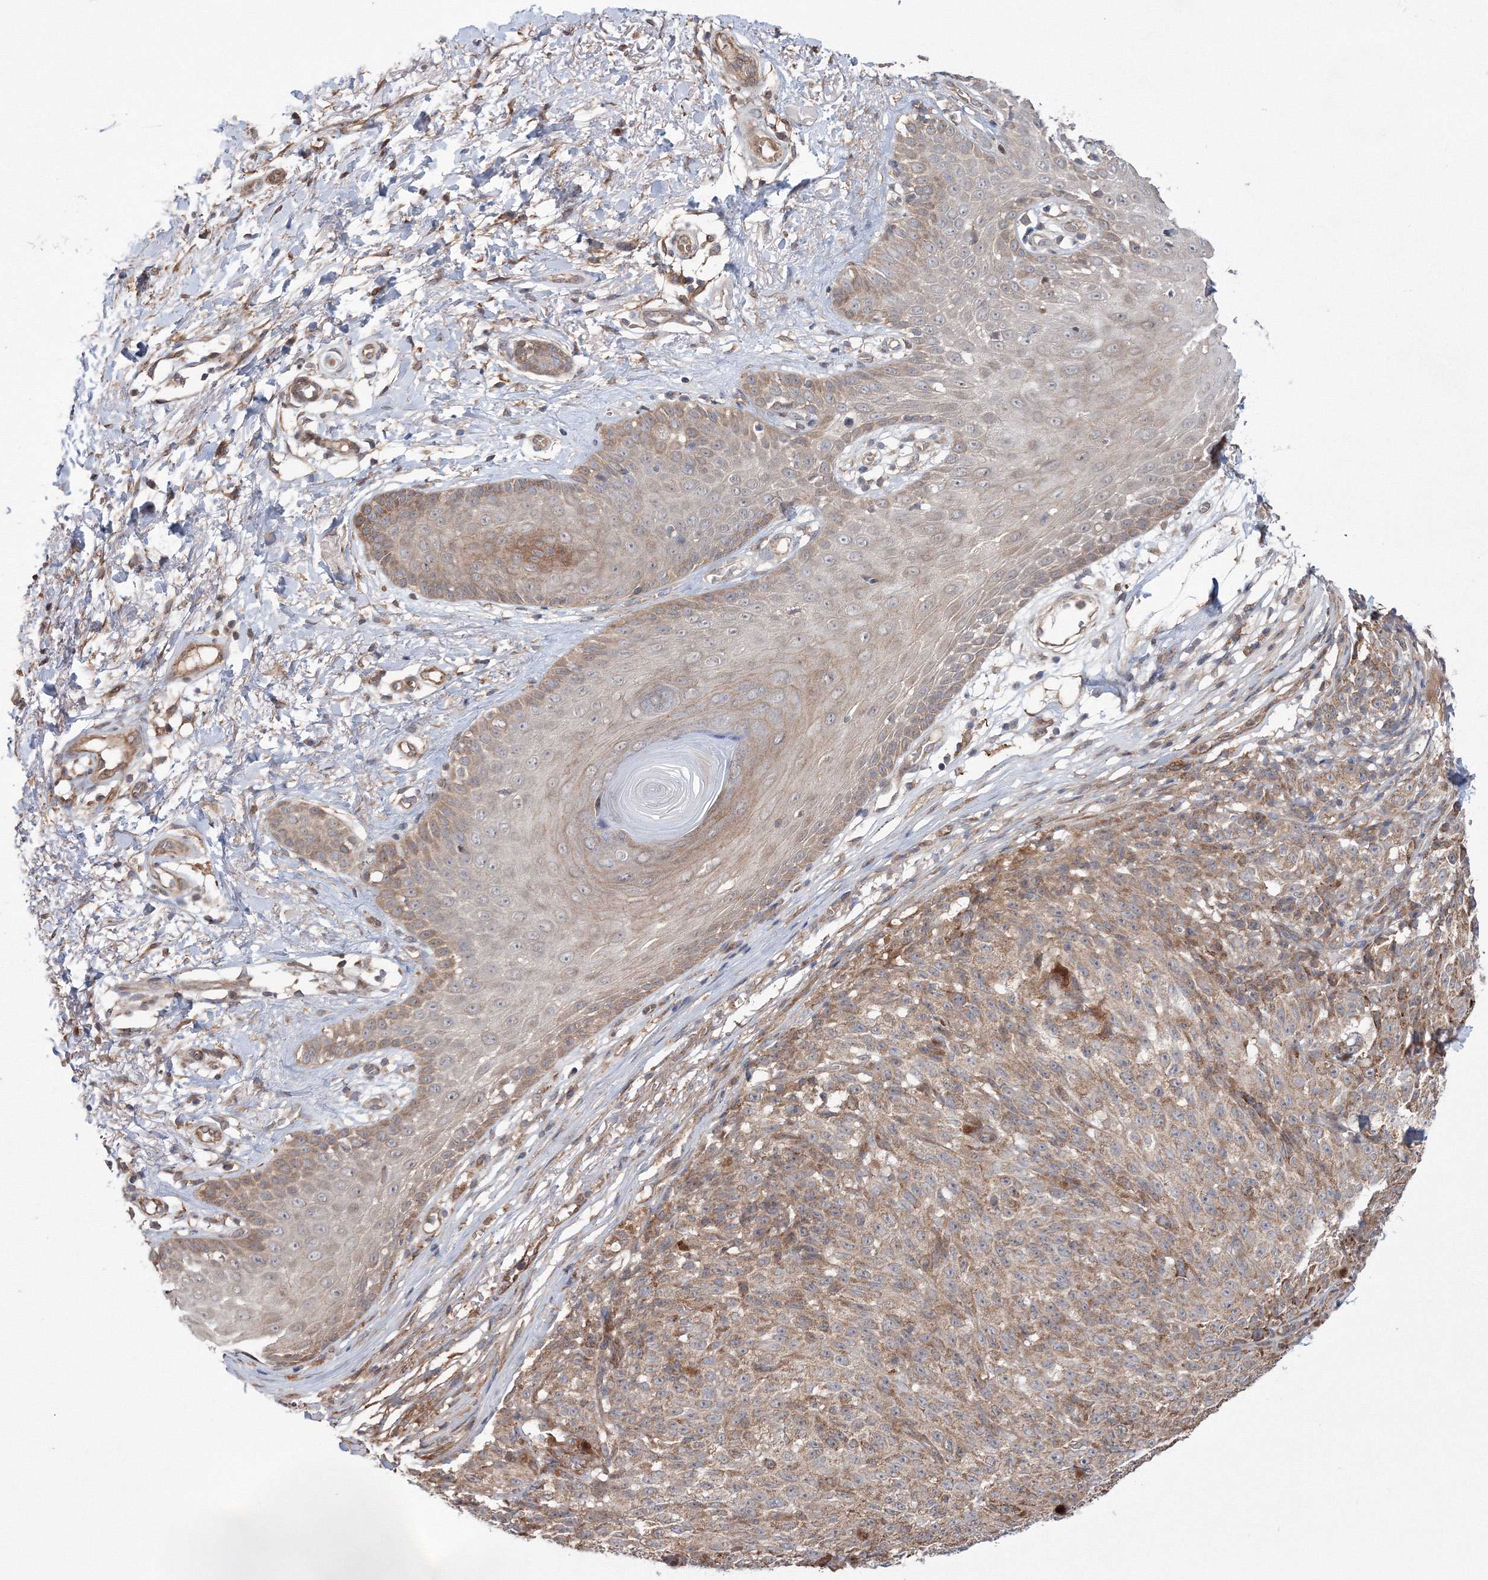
{"staining": {"intensity": "moderate", "quantity": ">75%", "location": "cytoplasmic/membranous"}, "tissue": "melanoma", "cell_type": "Tumor cells", "image_type": "cancer", "snomed": [{"axis": "morphology", "description": "Malignant melanoma, NOS"}, {"axis": "topography", "description": "Skin"}], "caption": "Immunohistochemistry (IHC) (DAB) staining of melanoma exhibits moderate cytoplasmic/membranous protein staining in about >75% of tumor cells.", "gene": "RANBP3L", "patient": {"sex": "female", "age": 82}}